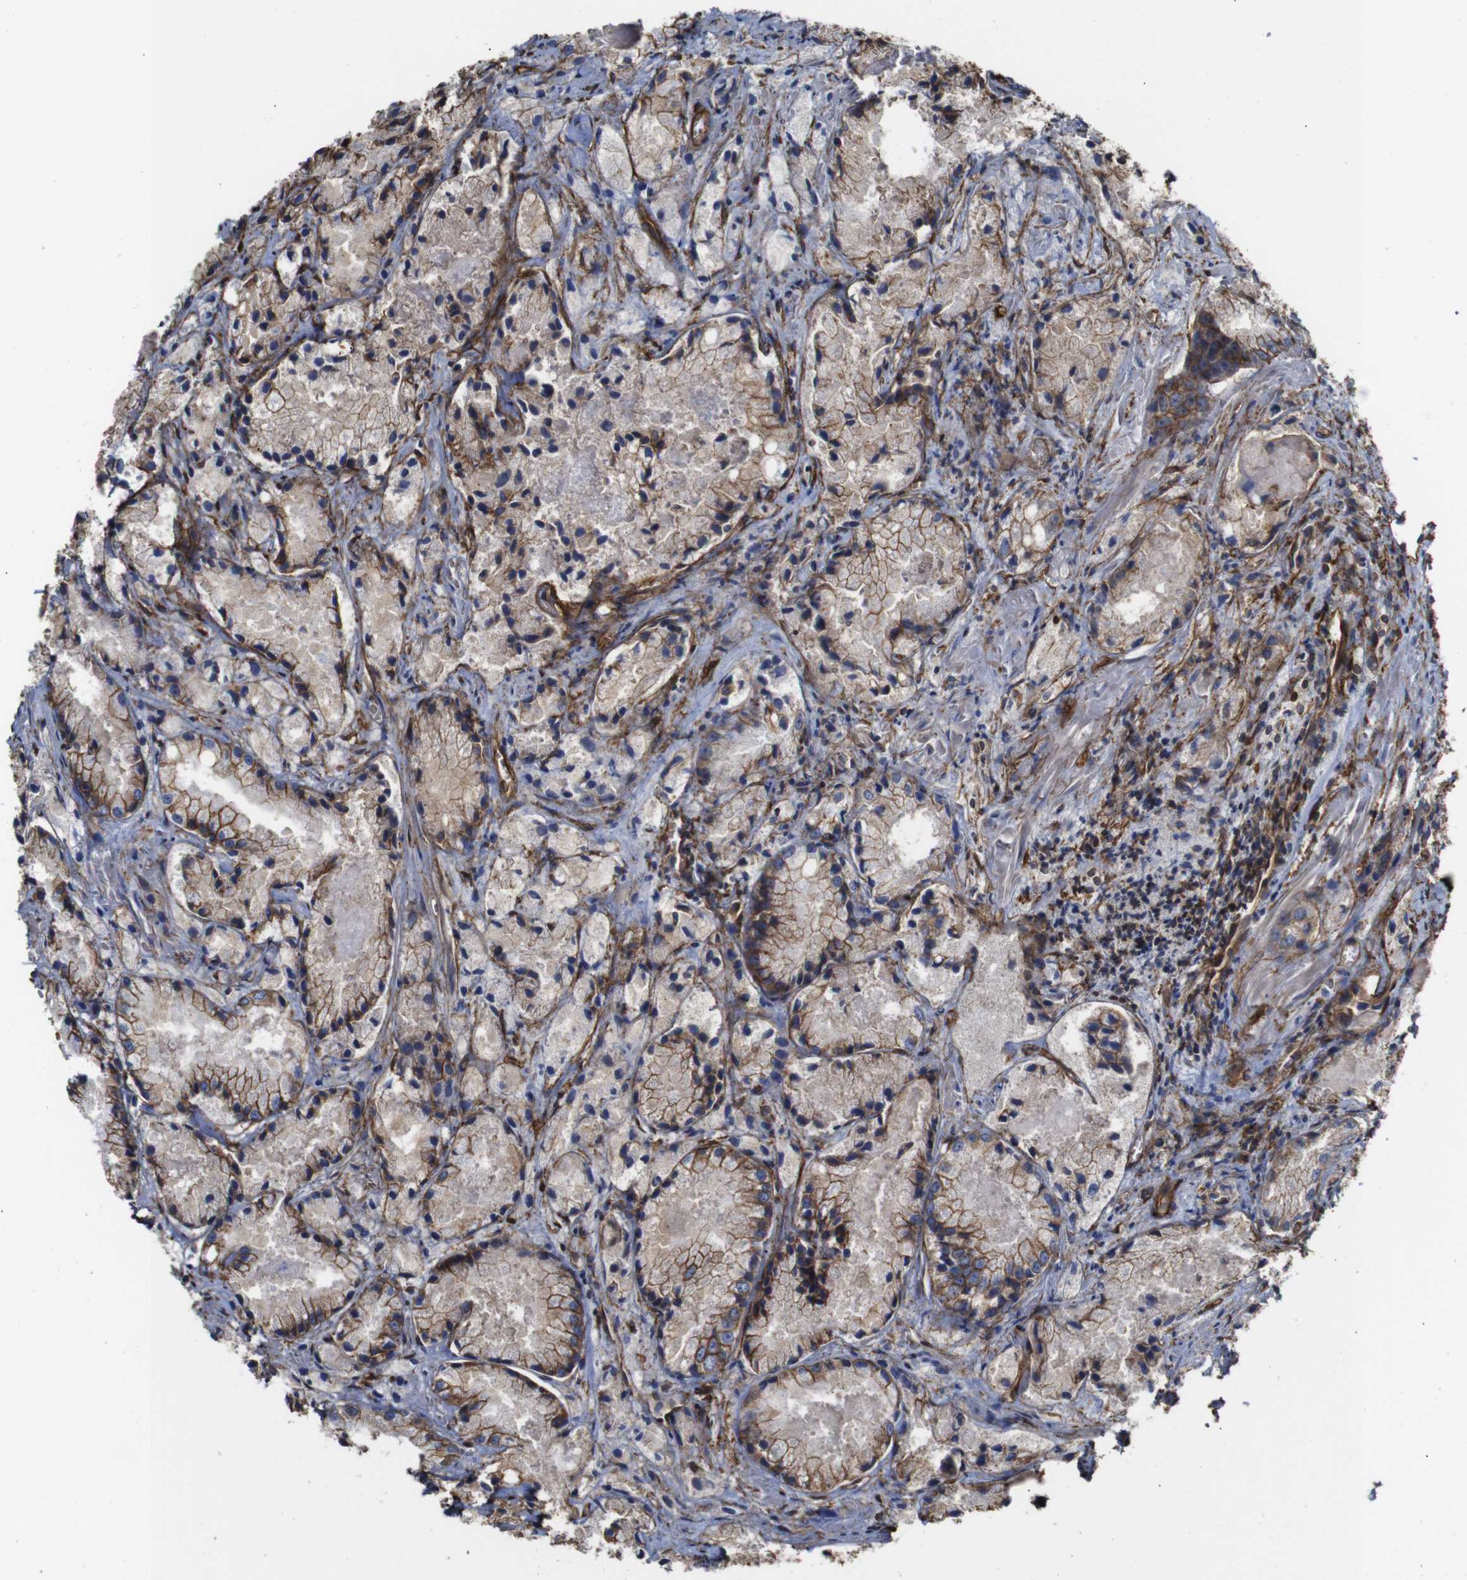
{"staining": {"intensity": "moderate", "quantity": ">75%", "location": "cytoplasmic/membranous"}, "tissue": "prostate cancer", "cell_type": "Tumor cells", "image_type": "cancer", "snomed": [{"axis": "morphology", "description": "Adenocarcinoma, Low grade"}, {"axis": "topography", "description": "Prostate"}], "caption": "Immunohistochemistry (IHC) staining of prostate cancer (adenocarcinoma (low-grade)), which shows medium levels of moderate cytoplasmic/membranous positivity in about >75% of tumor cells indicating moderate cytoplasmic/membranous protein positivity. The staining was performed using DAB (3,3'-diaminobenzidine) (brown) for protein detection and nuclei were counterstained in hematoxylin (blue).", "gene": "SPTBN1", "patient": {"sex": "male", "age": 64}}